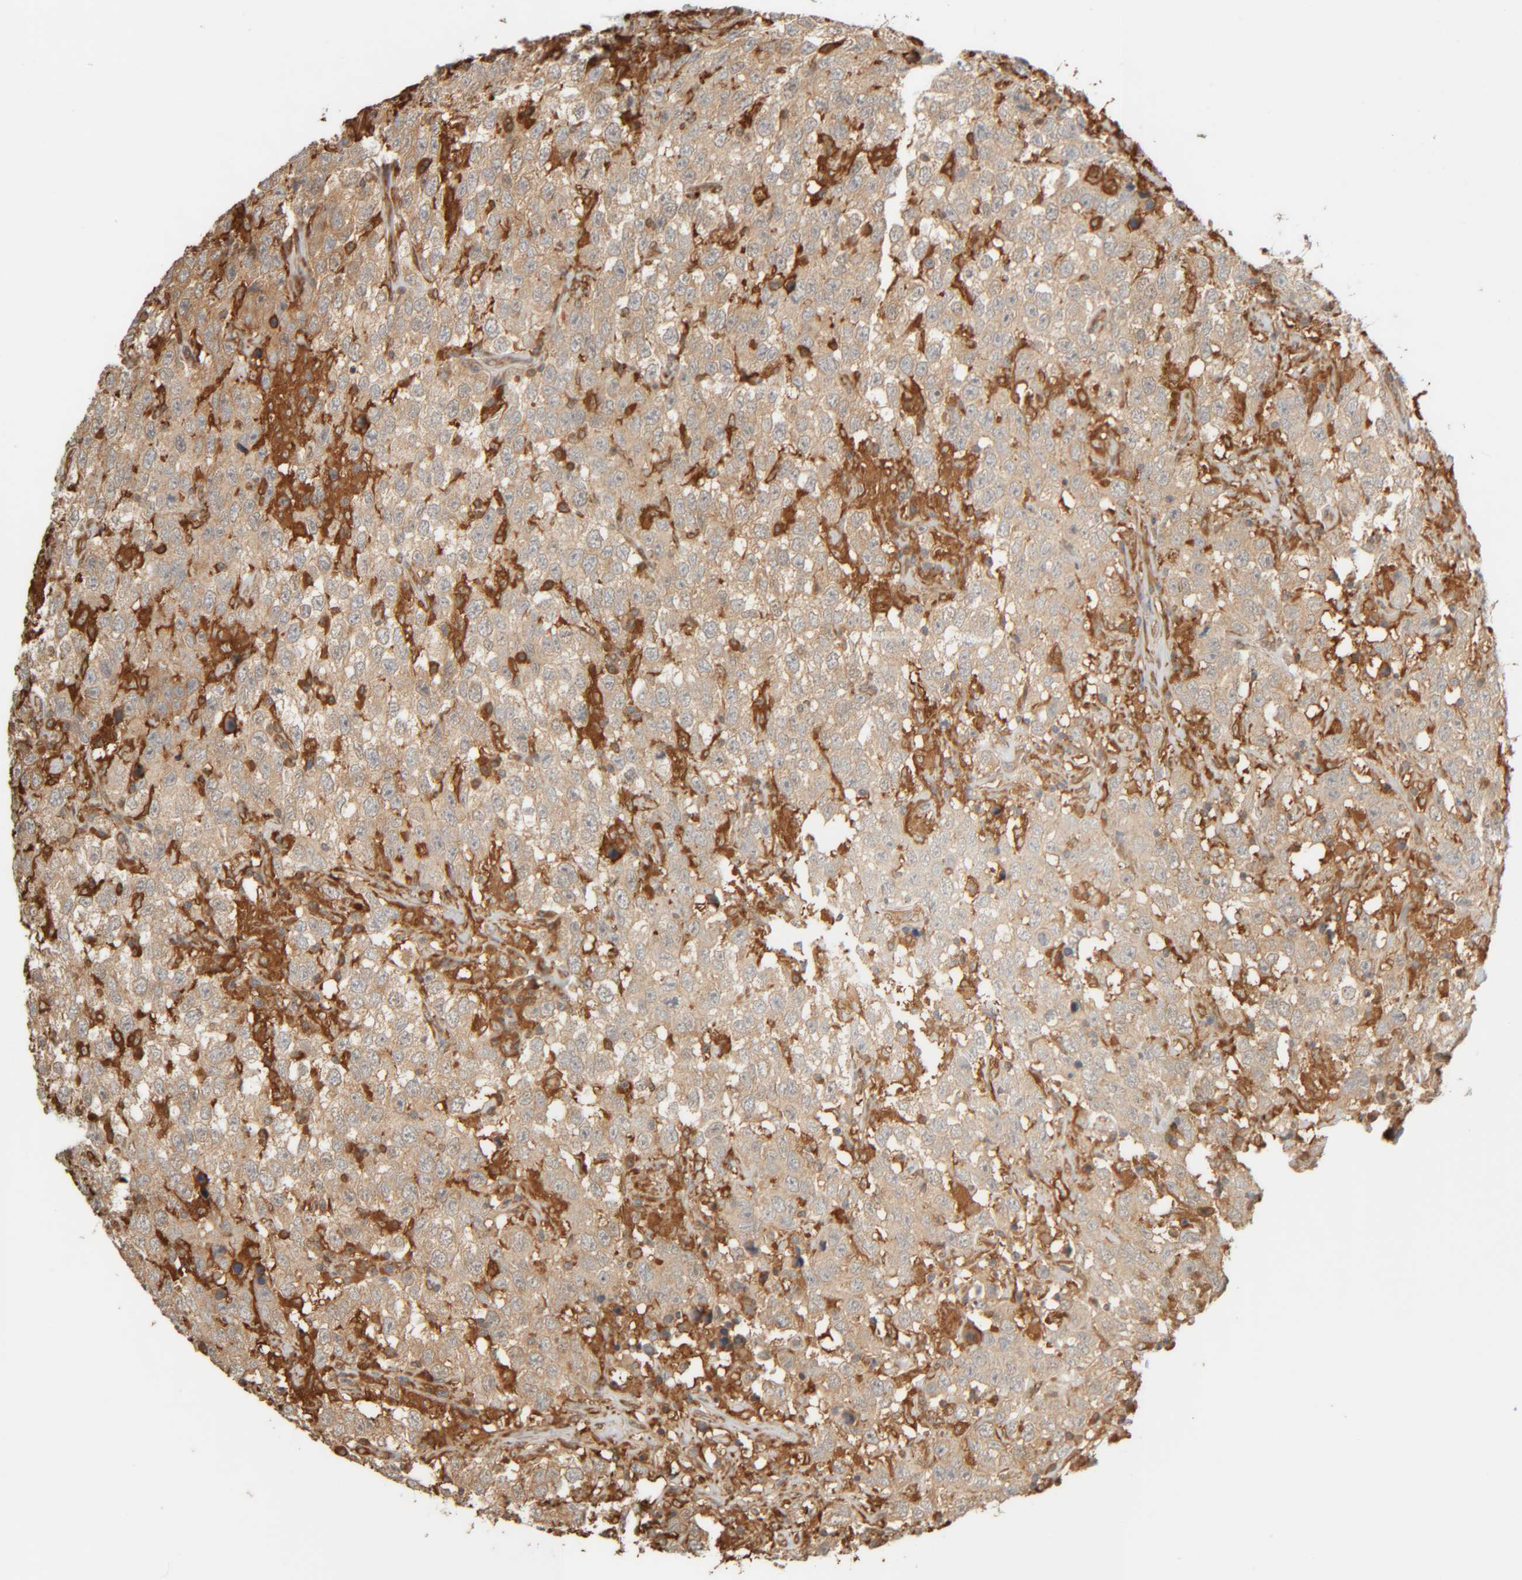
{"staining": {"intensity": "moderate", "quantity": ">75%", "location": "cytoplasmic/membranous"}, "tissue": "testis cancer", "cell_type": "Tumor cells", "image_type": "cancer", "snomed": [{"axis": "morphology", "description": "Seminoma, NOS"}, {"axis": "topography", "description": "Testis"}], "caption": "Immunohistochemistry image of neoplastic tissue: human seminoma (testis) stained using IHC exhibits medium levels of moderate protein expression localized specifically in the cytoplasmic/membranous of tumor cells, appearing as a cytoplasmic/membranous brown color.", "gene": "TMEM192", "patient": {"sex": "male", "age": 41}}